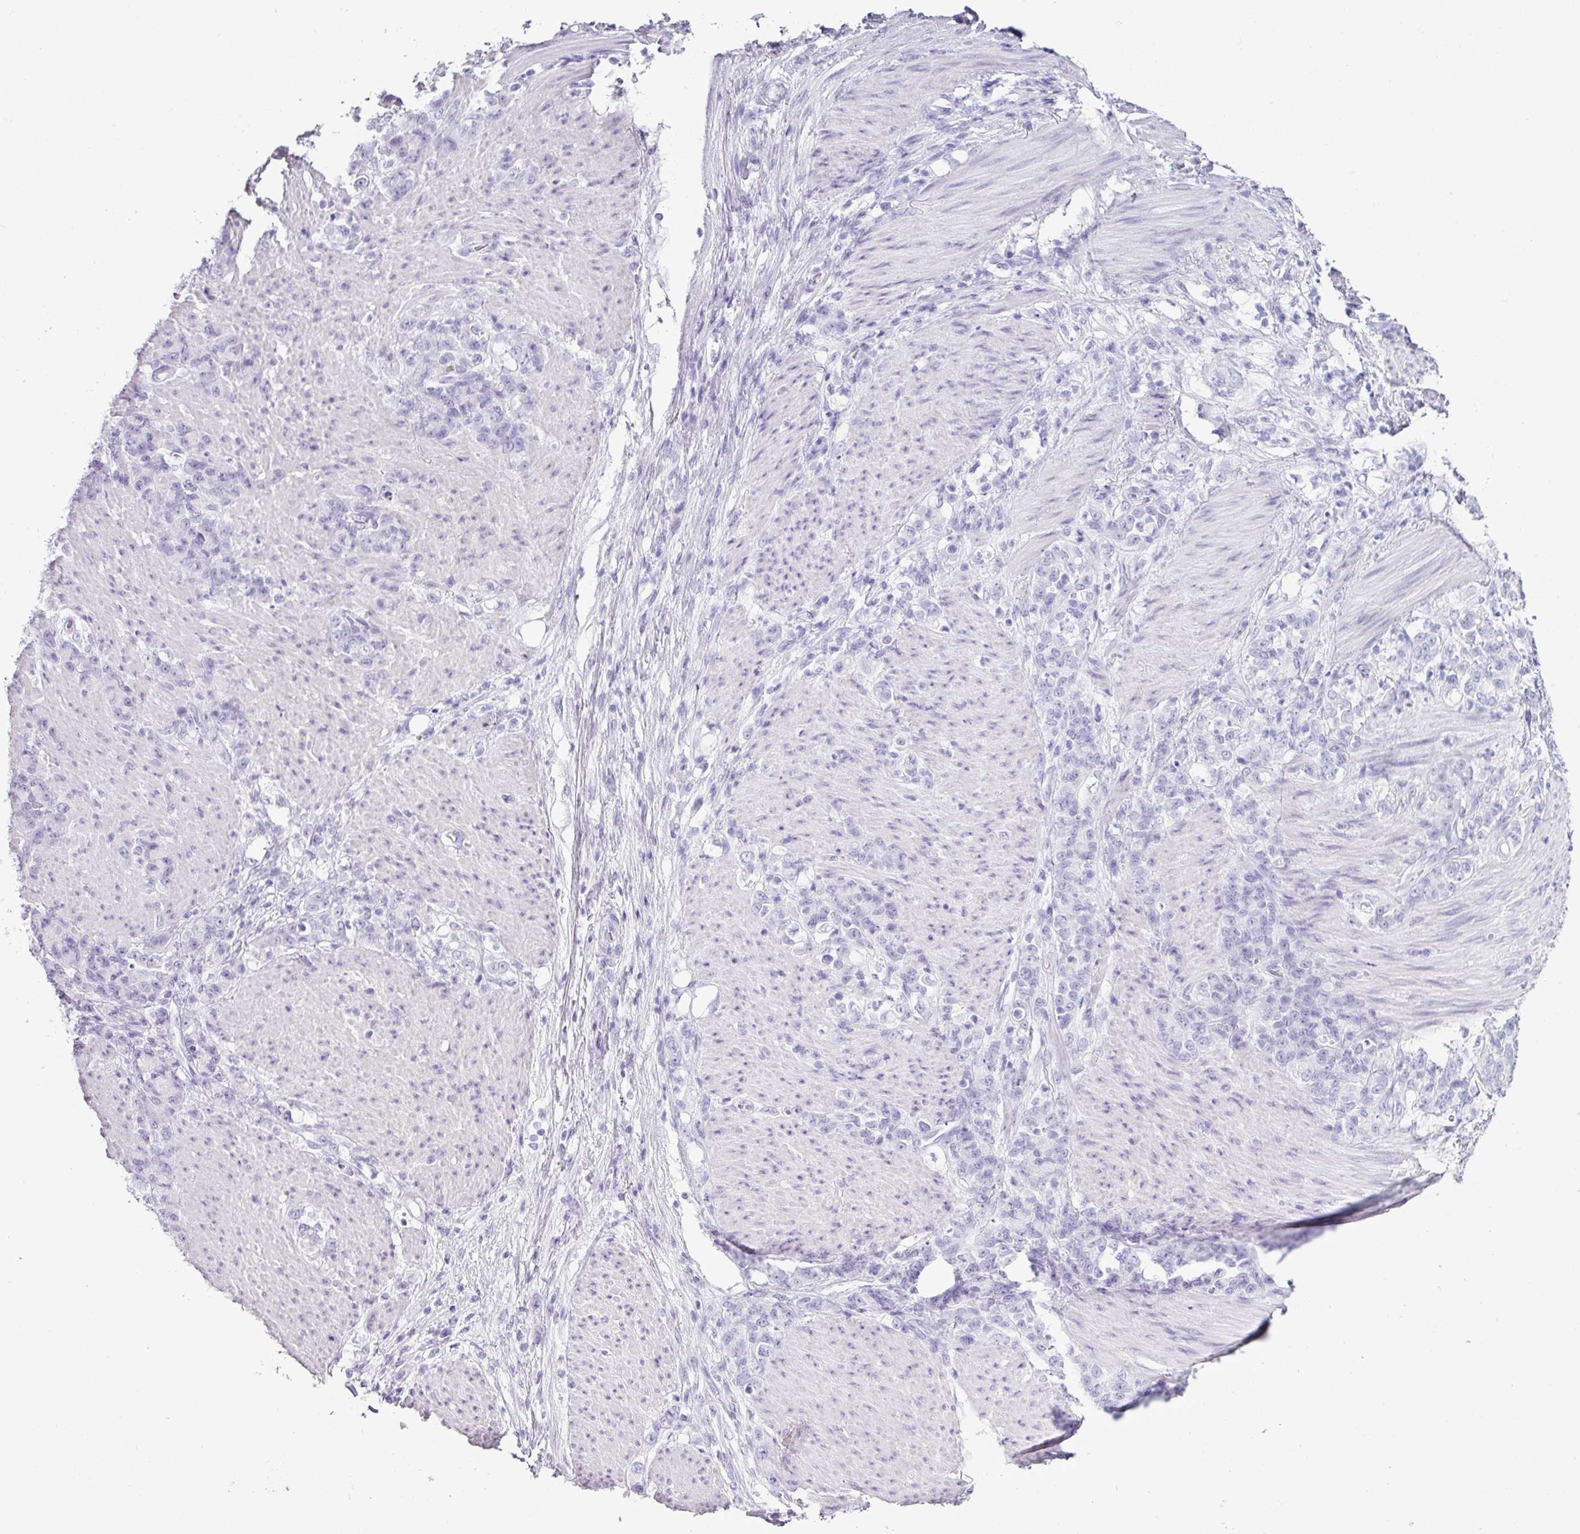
{"staining": {"intensity": "negative", "quantity": "none", "location": "none"}, "tissue": "stomach cancer", "cell_type": "Tumor cells", "image_type": "cancer", "snomed": [{"axis": "morphology", "description": "Adenocarcinoma, NOS"}, {"axis": "topography", "description": "Stomach"}], "caption": "IHC micrograph of human stomach cancer stained for a protein (brown), which shows no positivity in tumor cells.", "gene": "SCT", "patient": {"sex": "female", "age": 79}}